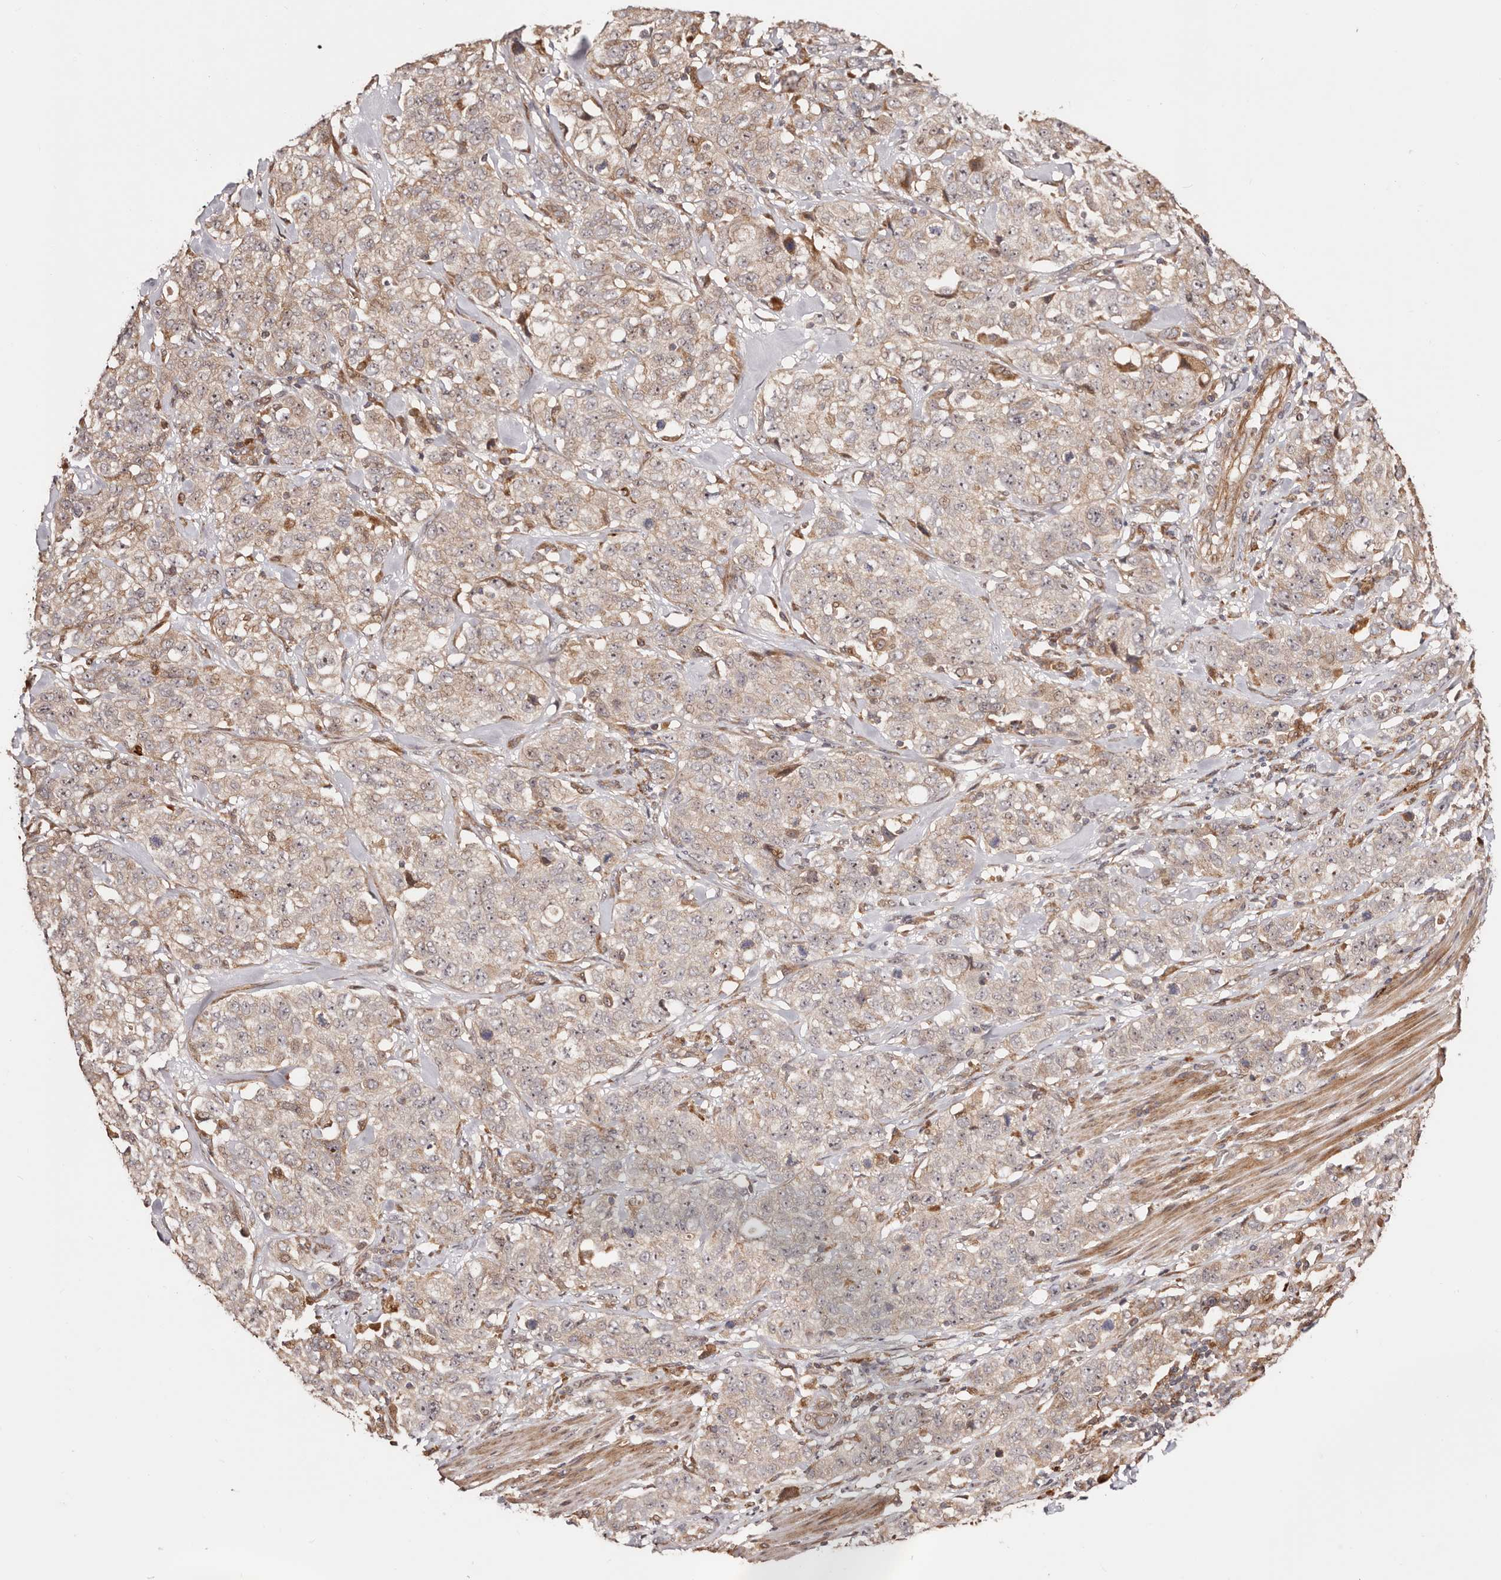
{"staining": {"intensity": "weak", "quantity": "25%-75%", "location": "cytoplasmic/membranous"}, "tissue": "stomach cancer", "cell_type": "Tumor cells", "image_type": "cancer", "snomed": [{"axis": "morphology", "description": "Adenocarcinoma, NOS"}, {"axis": "topography", "description": "Stomach"}], "caption": "Protein staining by immunohistochemistry (IHC) exhibits weak cytoplasmic/membranous staining in about 25%-75% of tumor cells in adenocarcinoma (stomach). (Stains: DAB (3,3'-diaminobenzidine) in brown, nuclei in blue, Microscopy: brightfield microscopy at high magnification).", "gene": "PTPN22", "patient": {"sex": "male", "age": 48}}